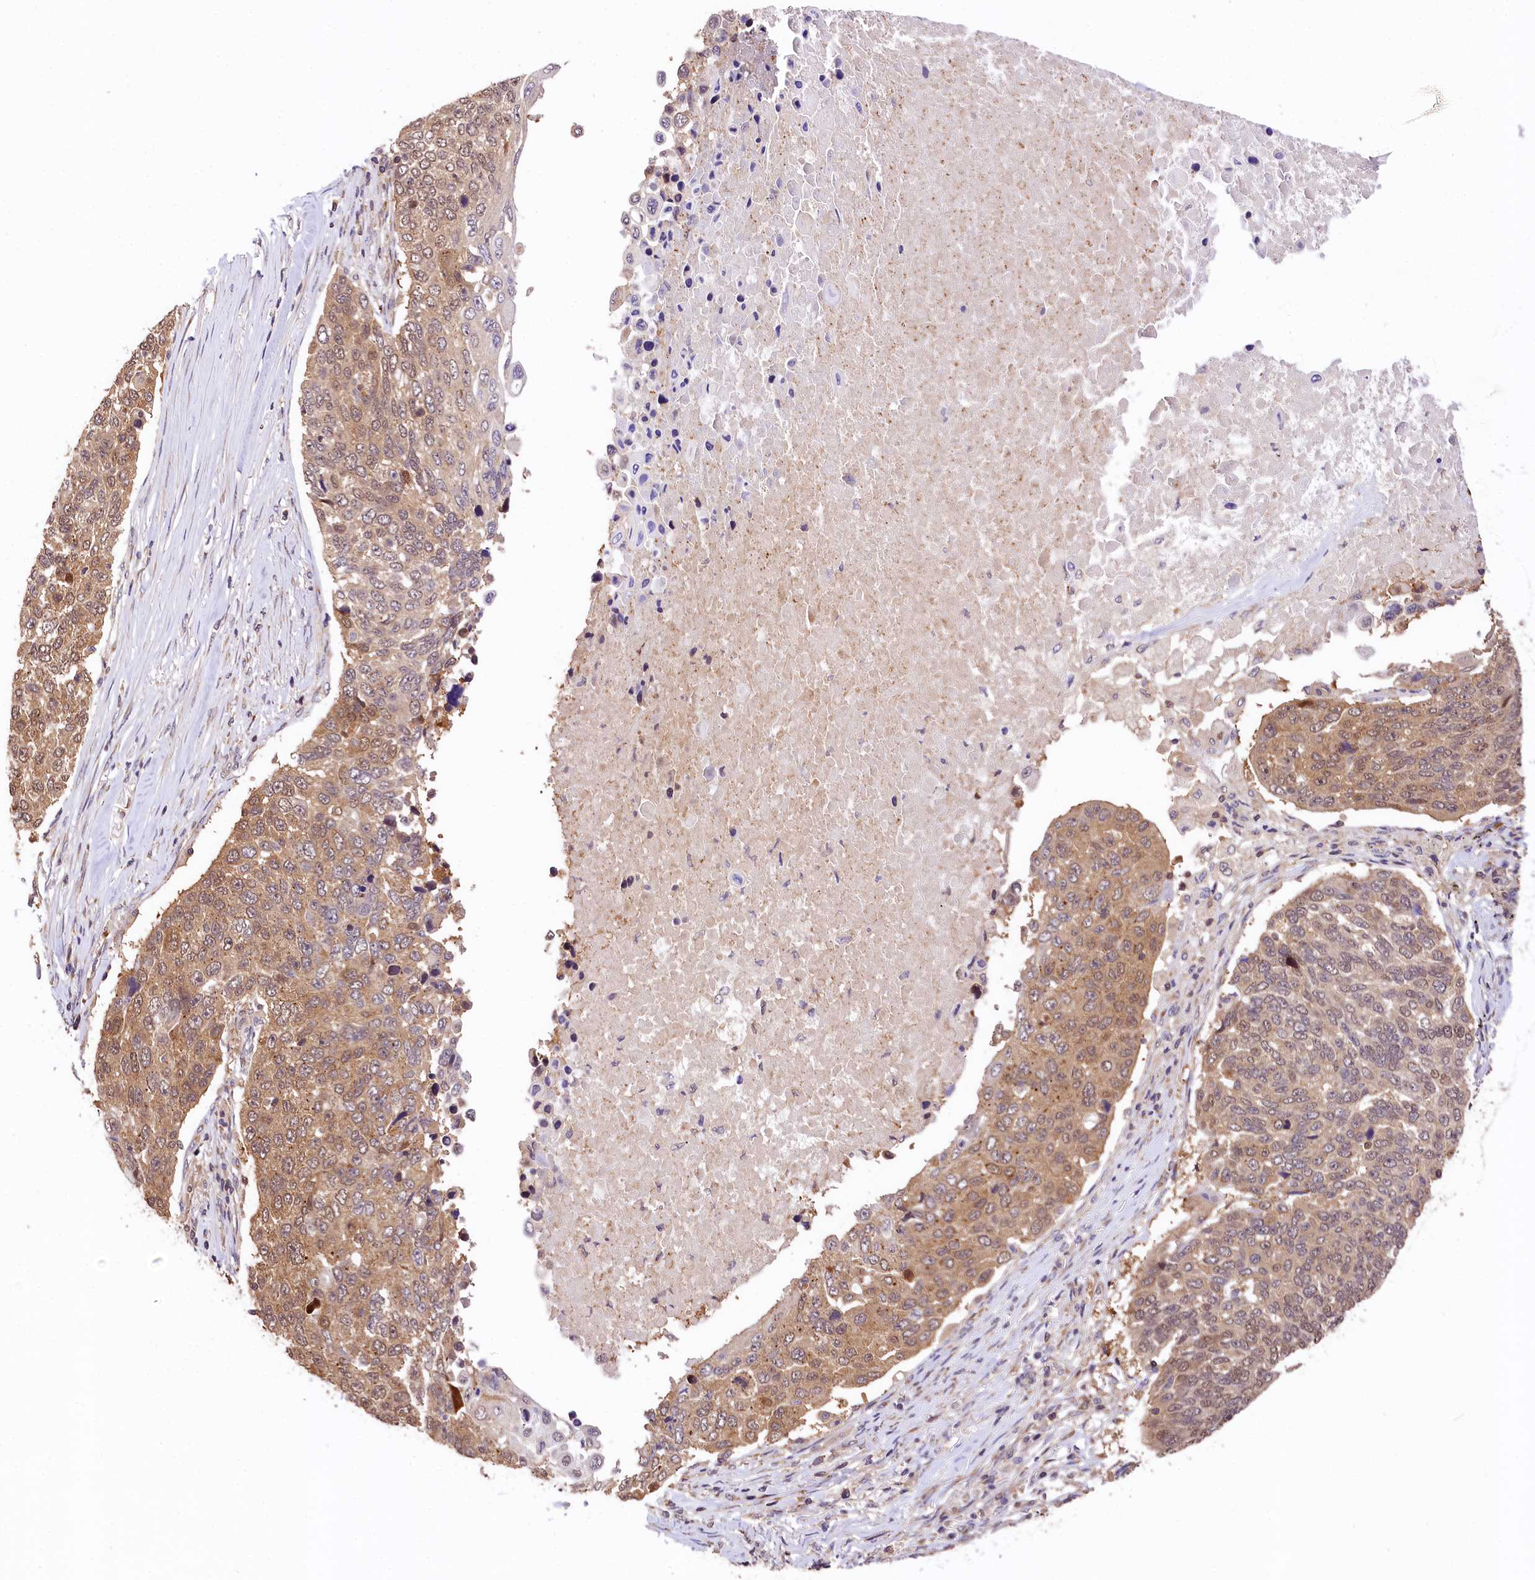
{"staining": {"intensity": "moderate", "quantity": ">75%", "location": "cytoplasmic/membranous,nuclear"}, "tissue": "lung cancer", "cell_type": "Tumor cells", "image_type": "cancer", "snomed": [{"axis": "morphology", "description": "Squamous cell carcinoma, NOS"}, {"axis": "topography", "description": "Lung"}], "caption": "Immunohistochemistry staining of lung squamous cell carcinoma, which reveals medium levels of moderate cytoplasmic/membranous and nuclear expression in approximately >75% of tumor cells indicating moderate cytoplasmic/membranous and nuclear protein expression. The staining was performed using DAB (brown) for protein detection and nuclei were counterstained in hematoxylin (blue).", "gene": "CHORDC1", "patient": {"sex": "male", "age": 66}}